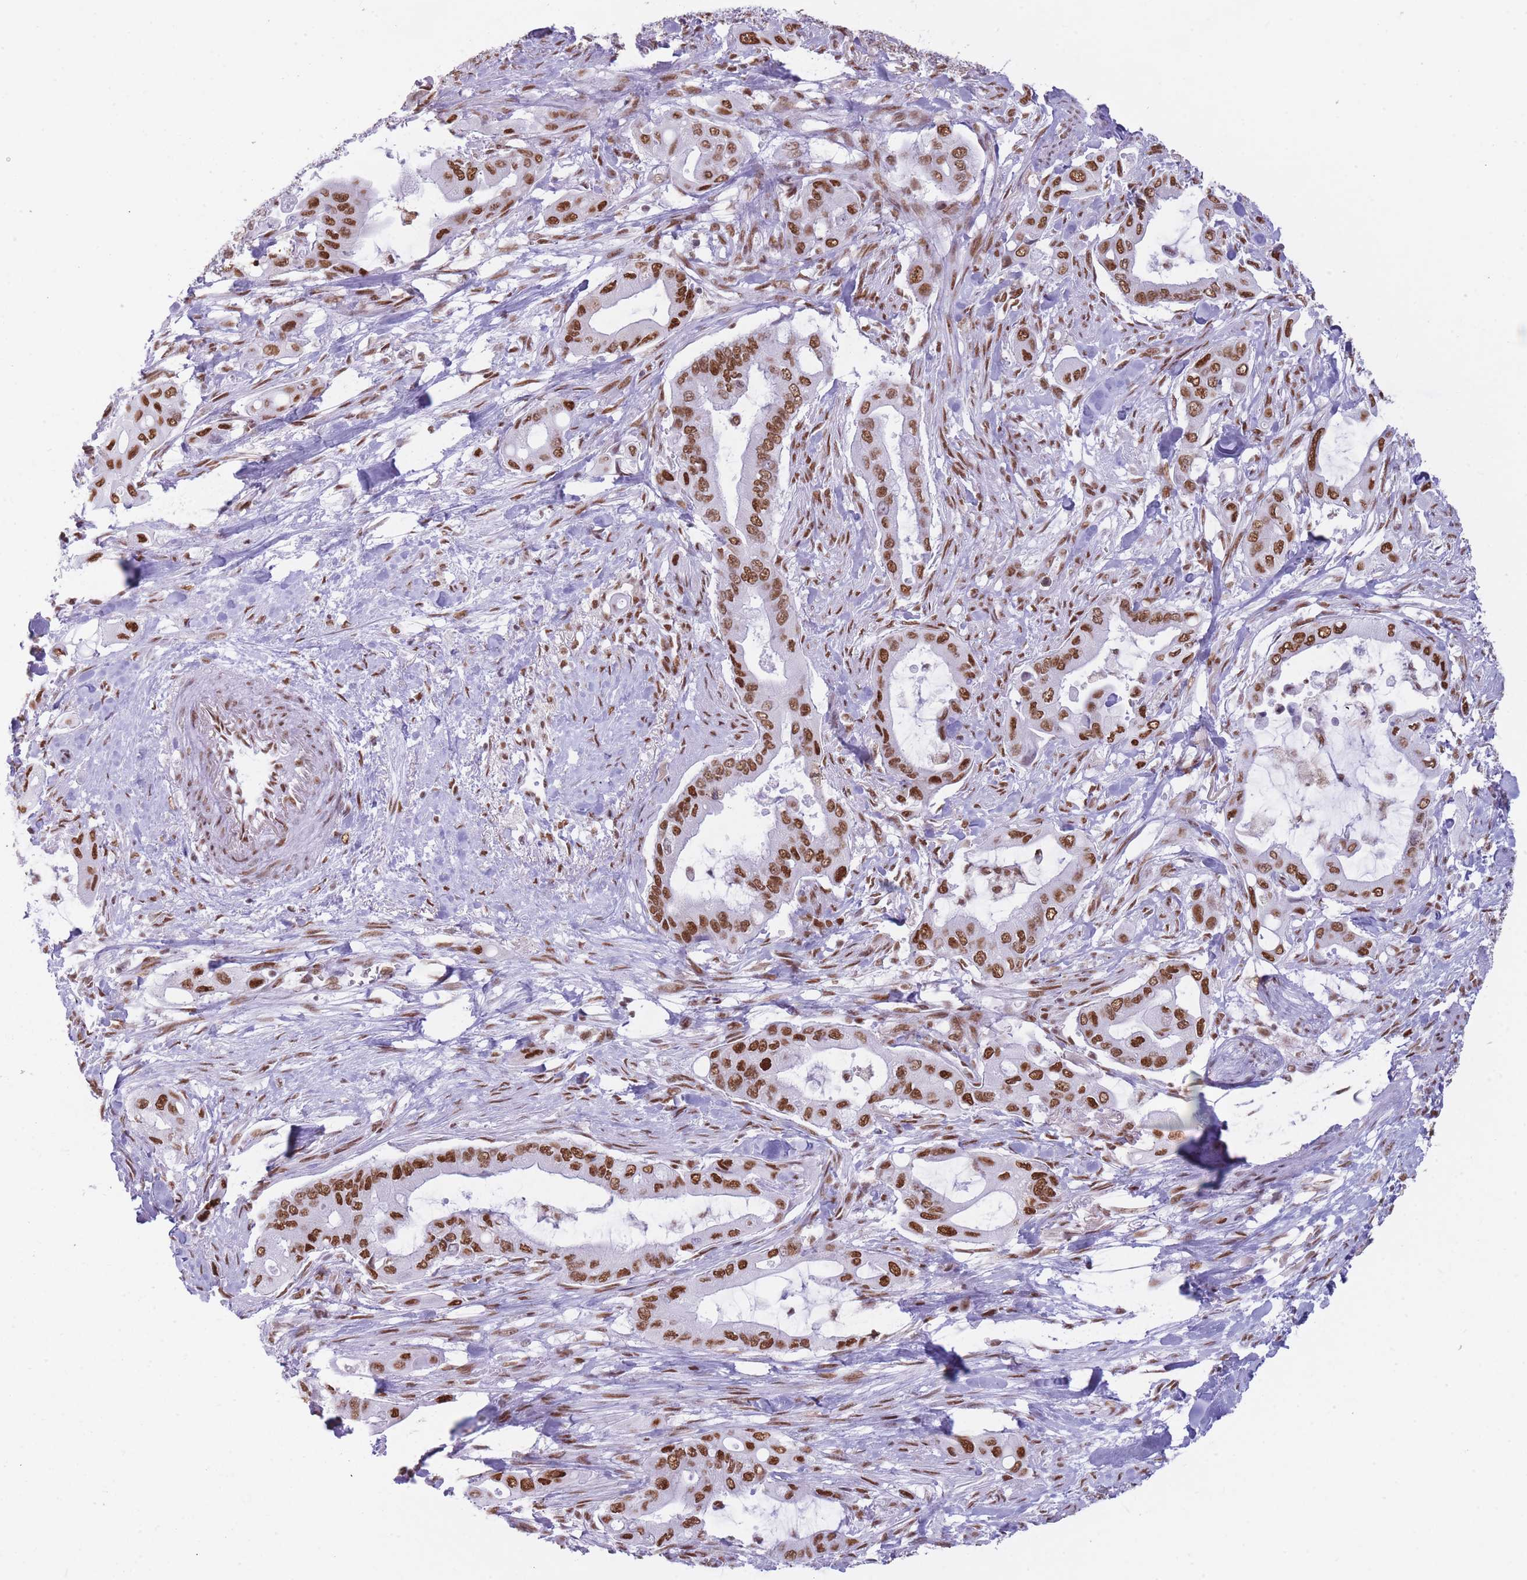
{"staining": {"intensity": "strong", "quantity": ">75%", "location": "nuclear"}, "tissue": "pancreatic cancer", "cell_type": "Tumor cells", "image_type": "cancer", "snomed": [{"axis": "morphology", "description": "Adenocarcinoma, NOS"}, {"axis": "topography", "description": "Pancreas"}], "caption": "Immunohistochemical staining of pancreatic cancer (adenocarcinoma) reveals high levels of strong nuclear positivity in about >75% of tumor cells.", "gene": "HNRNPUL1", "patient": {"sex": "male", "age": 57}}